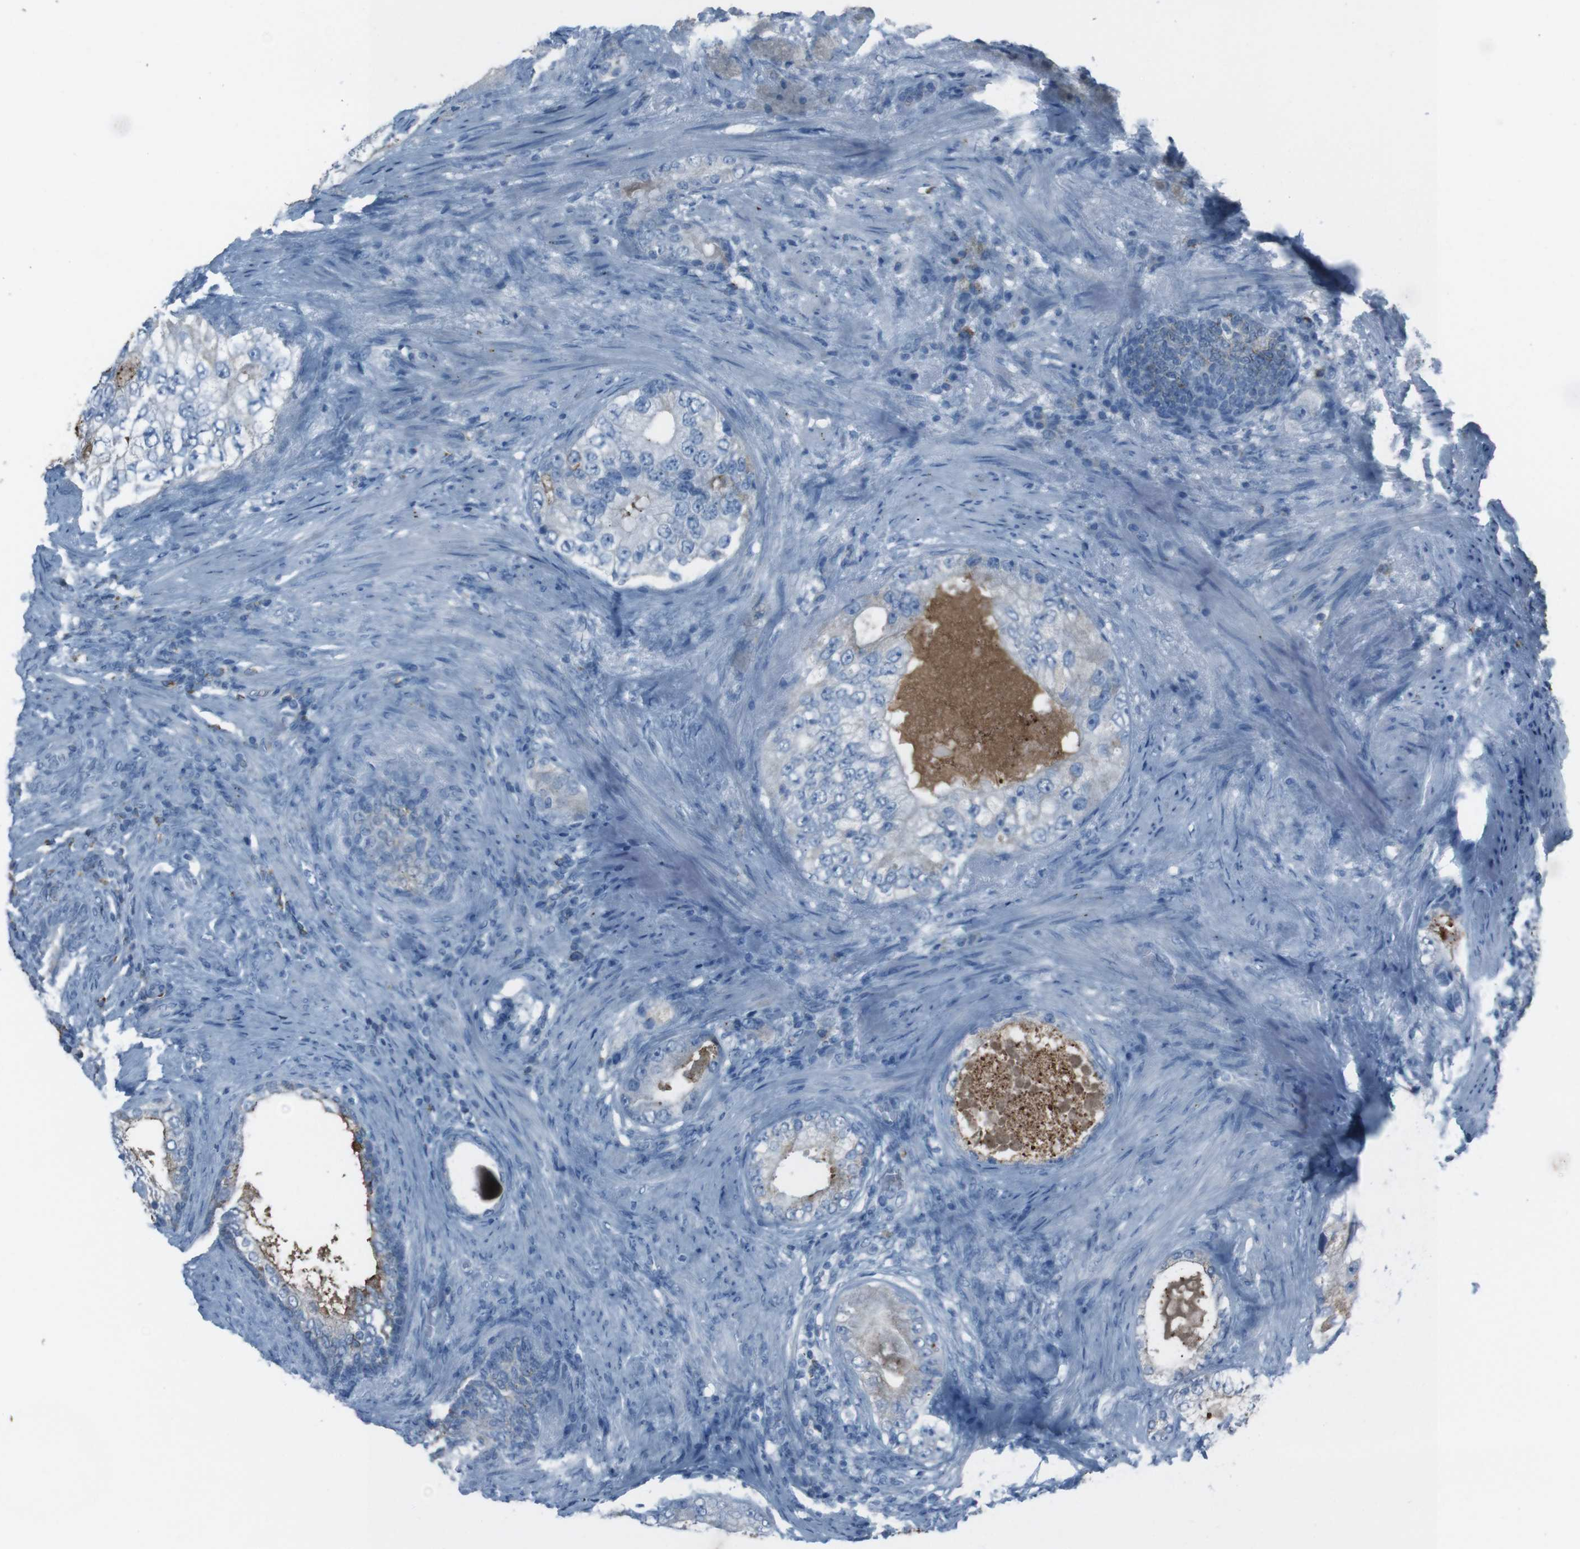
{"staining": {"intensity": "negative", "quantity": "none", "location": "none"}, "tissue": "prostate cancer", "cell_type": "Tumor cells", "image_type": "cancer", "snomed": [{"axis": "morphology", "description": "Adenocarcinoma, High grade"}, {"axis": "topography", "description": "Prostate"}], "caption": "IHC photomicrograph of neoplastic tissue: prostate adenocarcinoma (high-grade) stained with DAB (3,3'-diaminobenzidine) displays no significant protein positivity in tumor cells.", "gene": "ST6GAL1", "patient": {"sex": "male", "age": 66}}